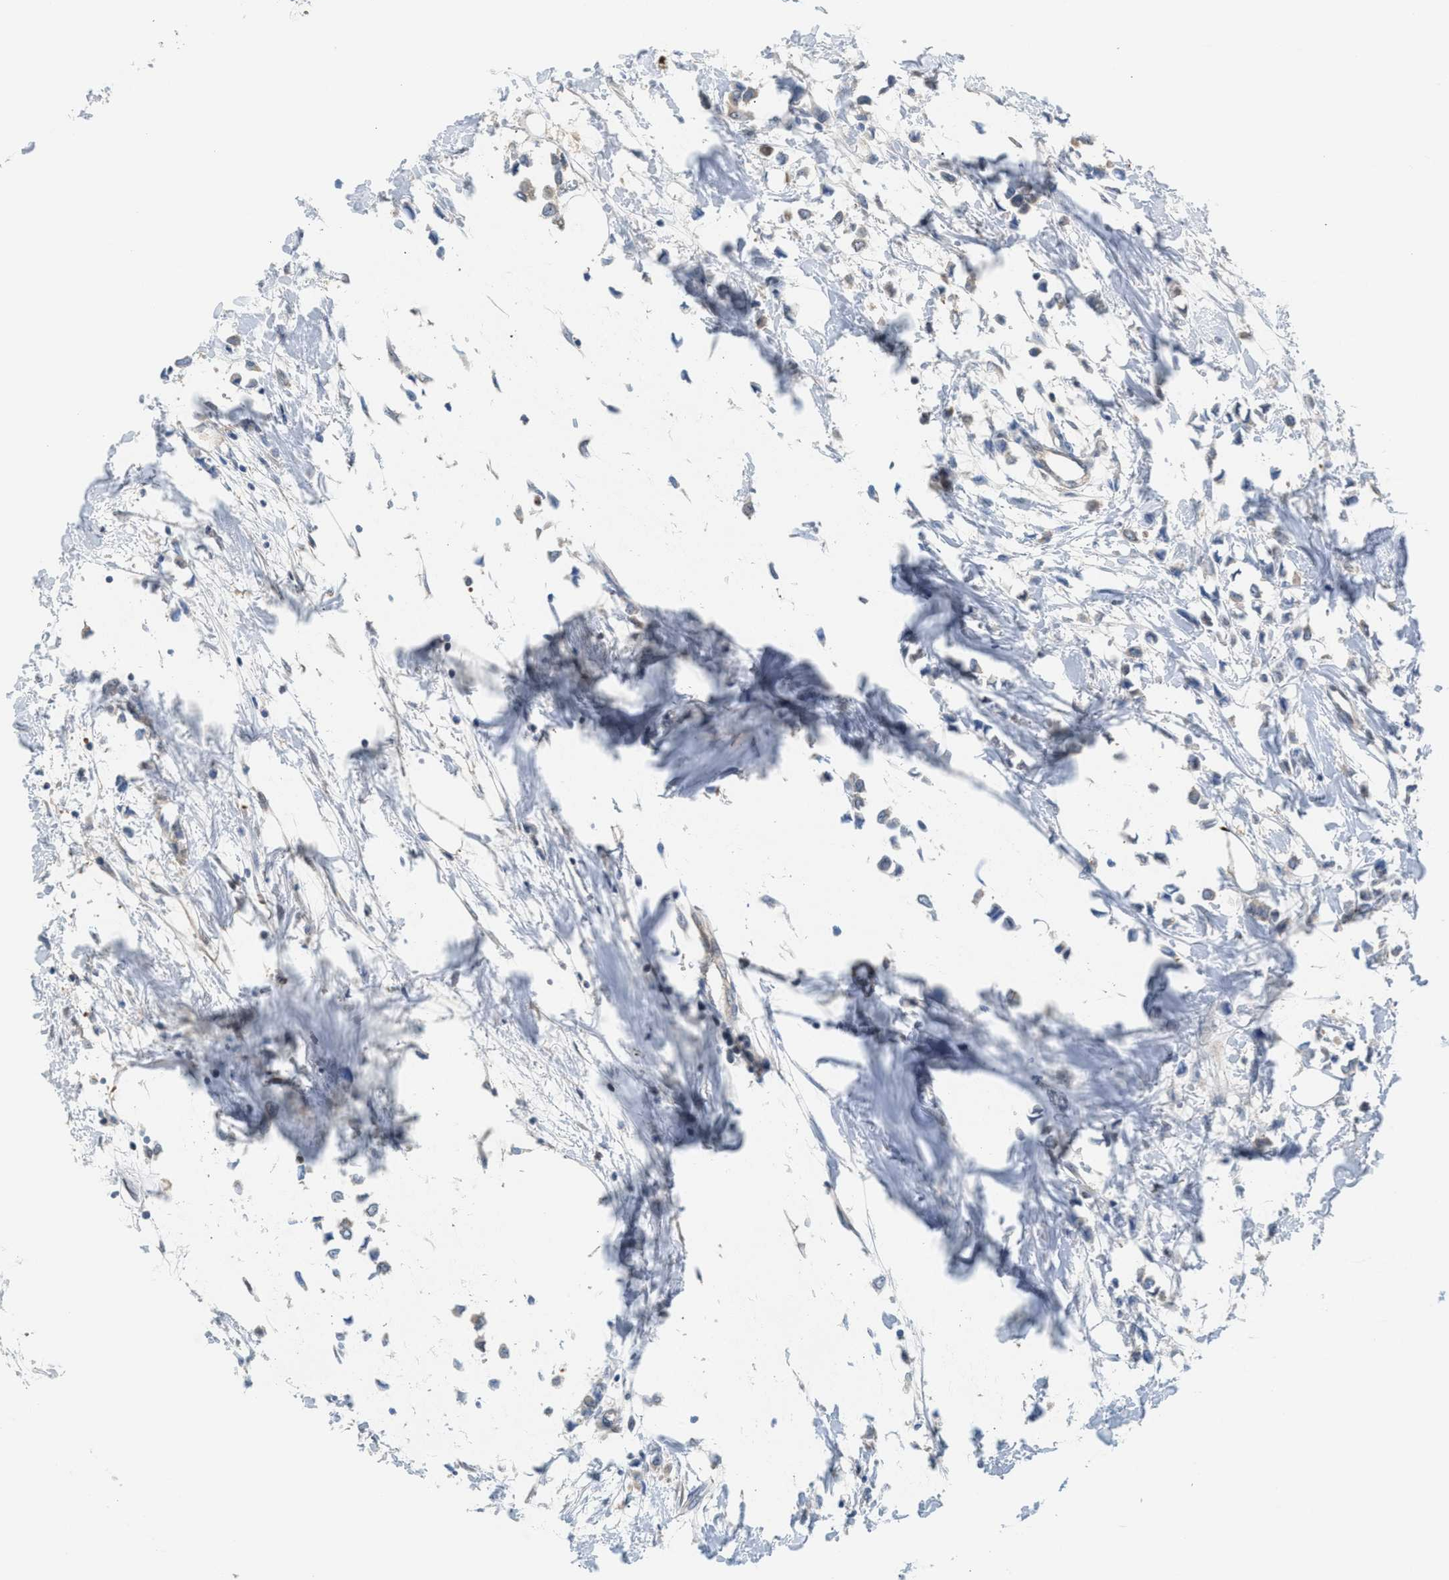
{"staining": {"intensity": "weak", "quantity": "25%-75%", "location": "cytoplasmic/membranous"}, "tissue": "breast cancer", "cell_type": "Tumor cells", "image_type": "cancer", "snomed": [{"axis": "morphology", "description": "Lobular carcinoma"}, {"axis": "topography", "description": "Breast"}], "caption": "Breast cancer (lobular carcinoma) stained for a protein demonstrates weak cytoplasmic/membranous positivity in tumor cells.", "gene": "PPM1D", "patient": {"sex": "female", "age": 51}}